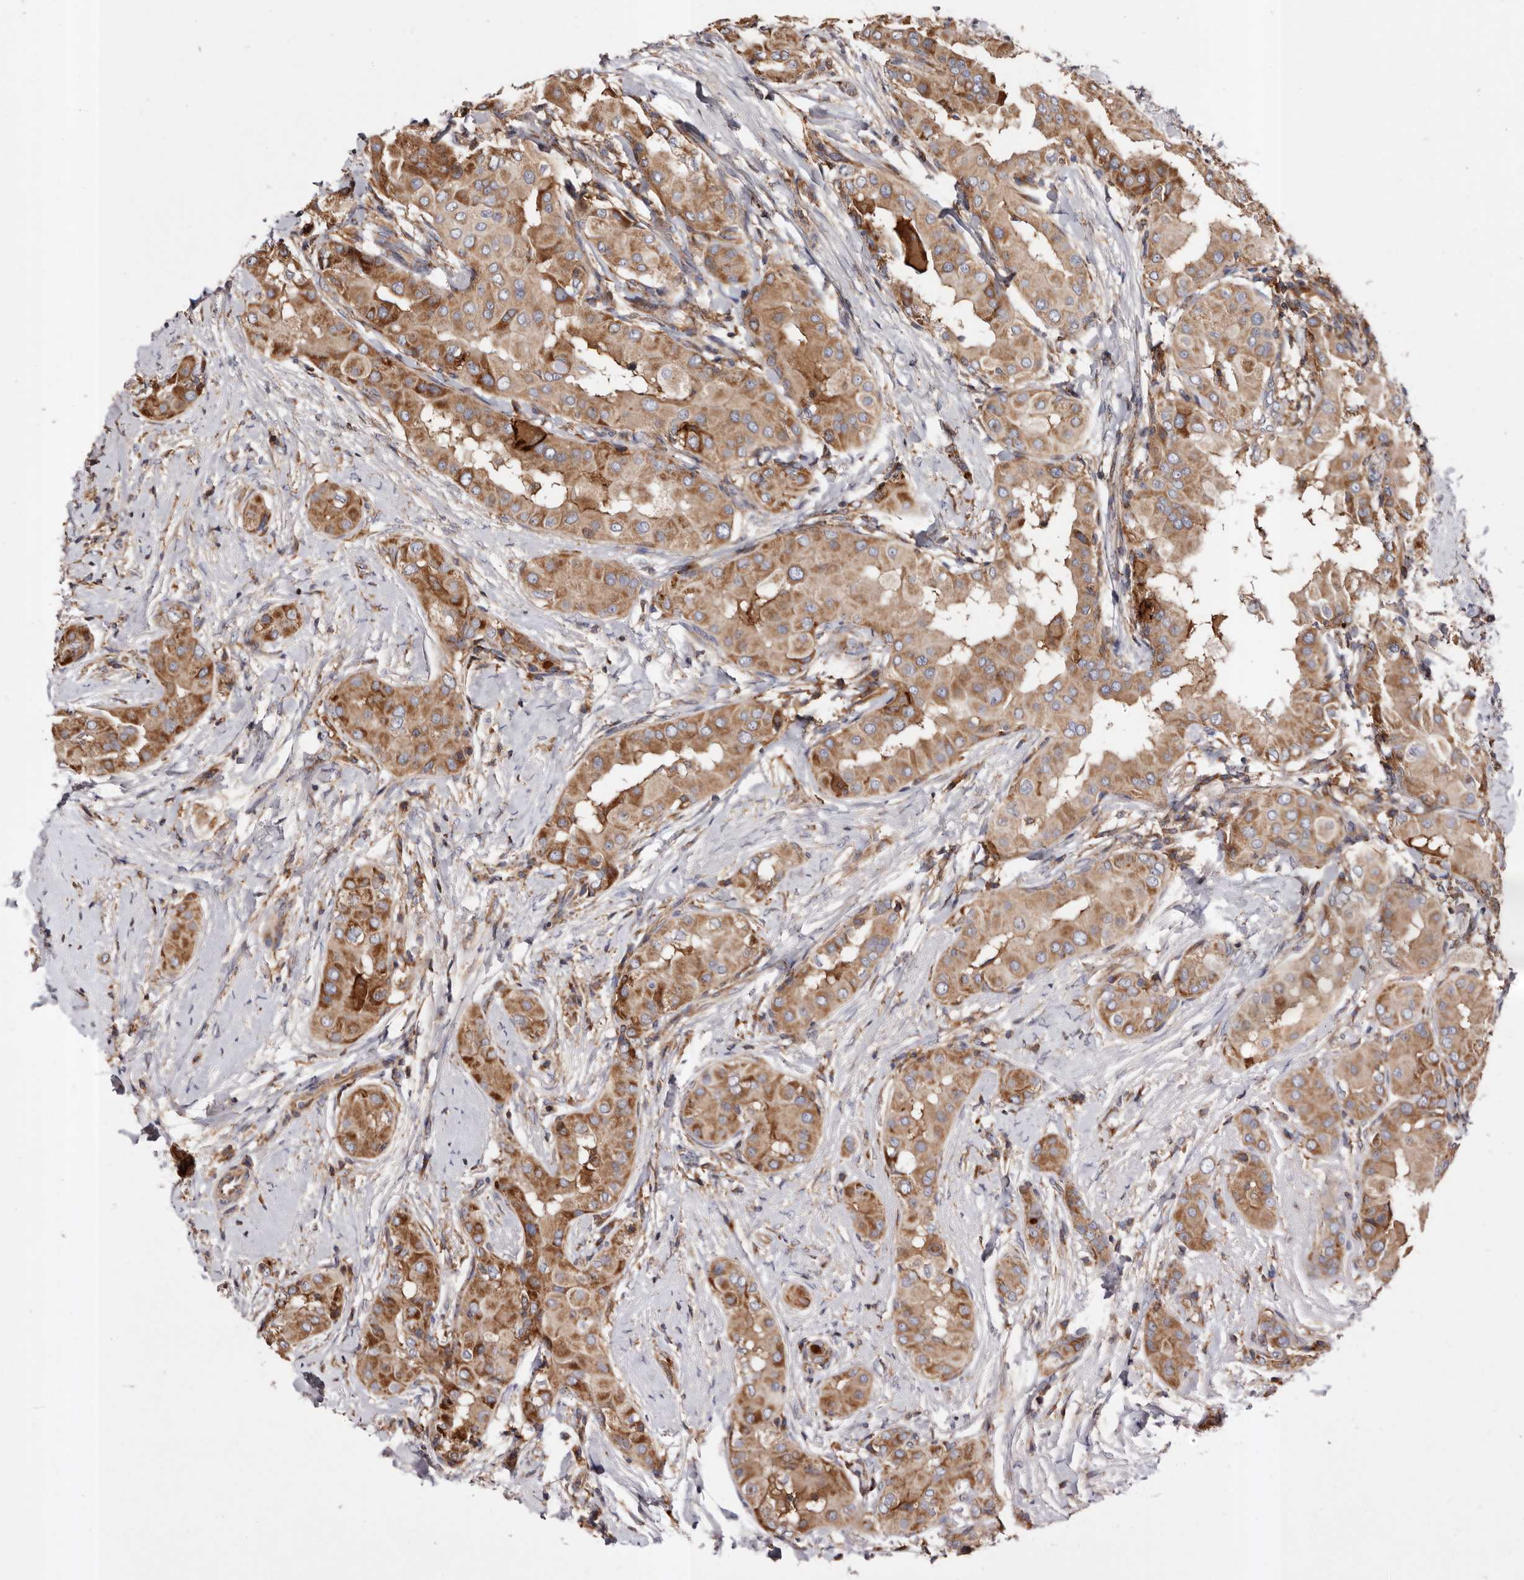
{"staining": {"intensity": "moderate", "quantity": ">75%", "location": "cytoplasmic/membranous"}, "tissue": "thyroid cancer", "cell_type": "Tumor cells", "image_type": "cancer", "snomed": [{"axis": "morphology", "description": "Papillary adenocarcinoma, NOS"}, {"axis": "topography", "description": "Thyroid gland"}], "caption": "This histopathology image reveals immunohistochemistry staining of thyroid cancer, with medium moderate cytoplasmic/membranous expression in about >75% of tumor cells.", "gene": "COQ8B", "patient": {"sex": "male", "age": 33}}